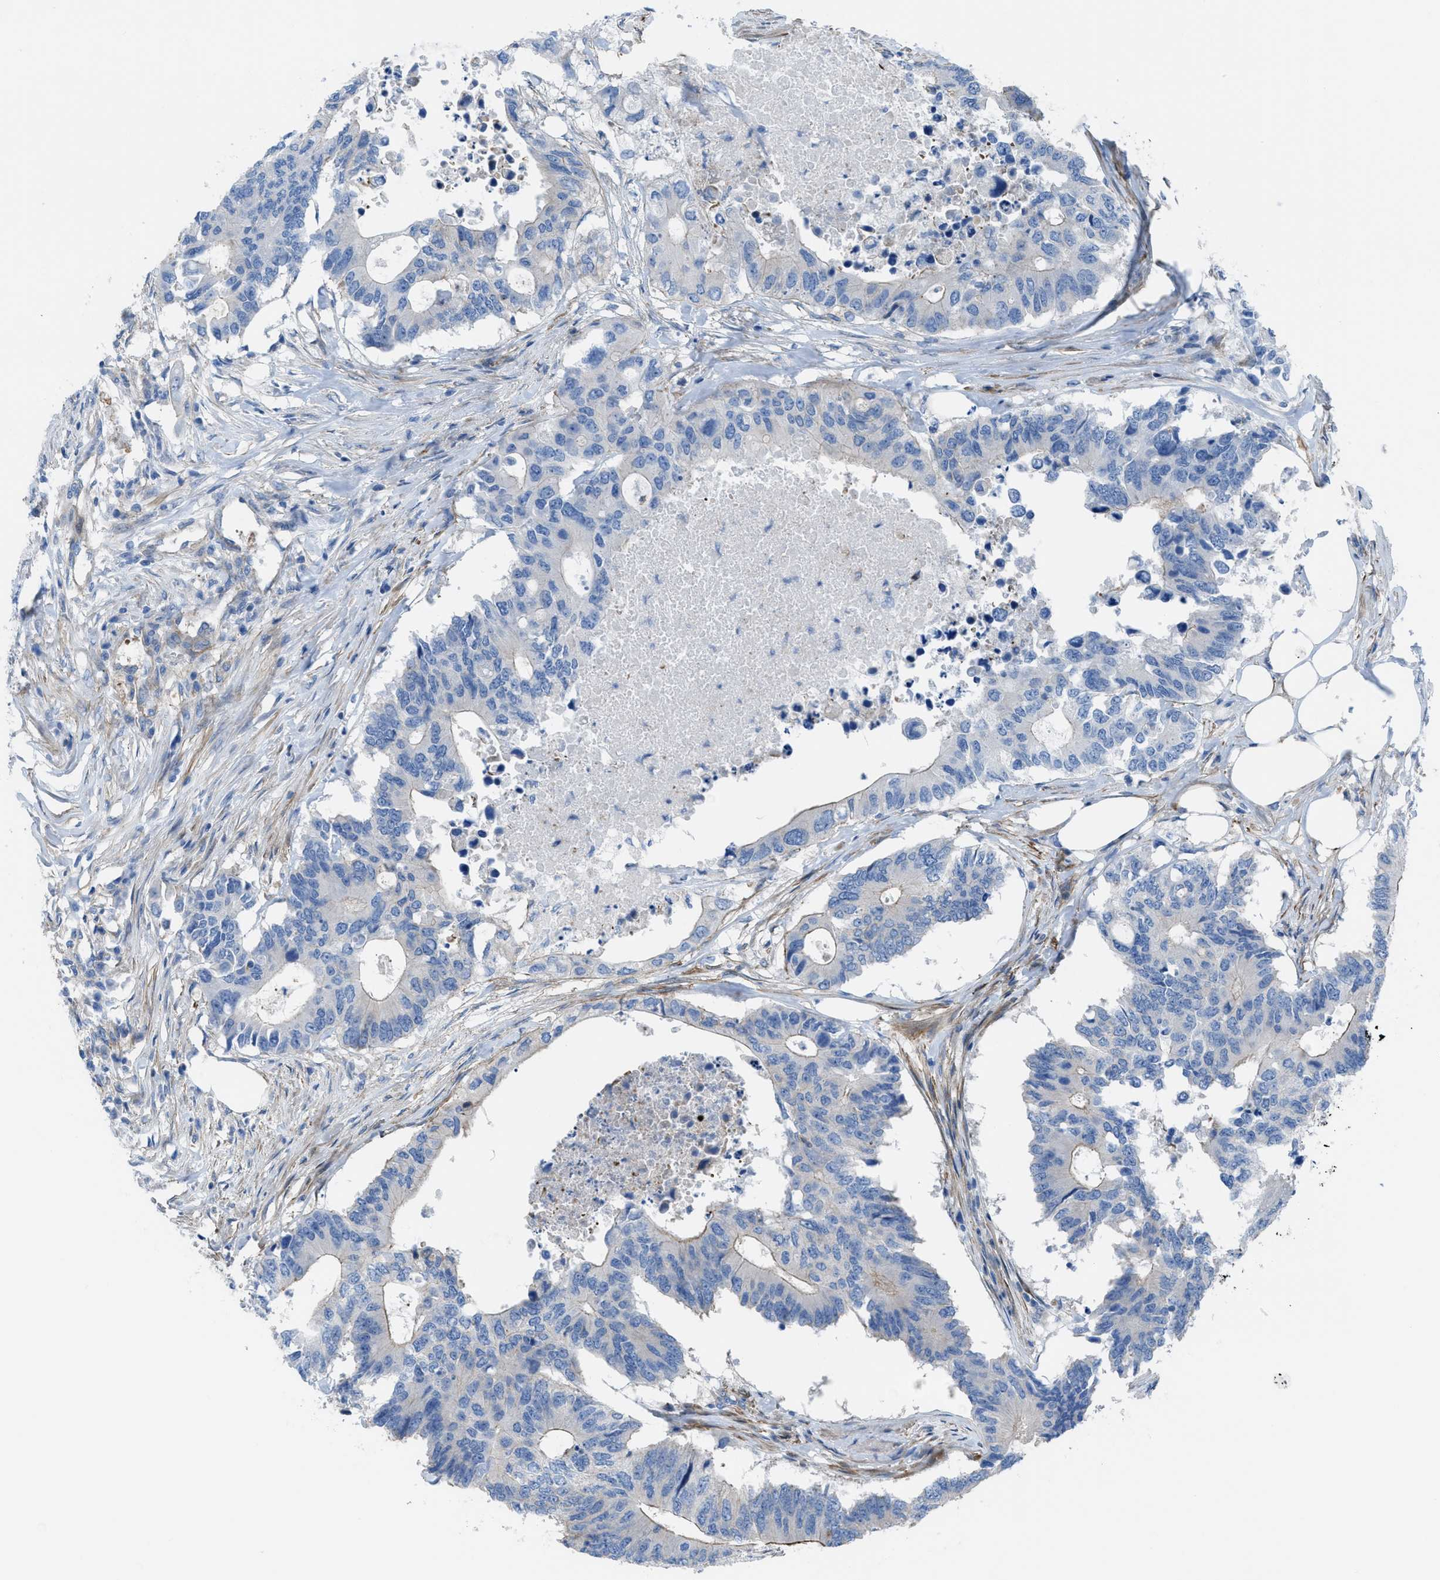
{"staining": {"intensity": "weak", "quantity": "<25%", "location": "cytoplasmic/membranous"}, "tissue": "colorectal cancer", "cell_type": "Tumor cells", "image_type": "cancer", "snomed": [{"axis": "morphology", "description": "Adenocarcinoma, NOS"}, {"axis": "topography", "description": "Colon"}], "caption": "Immunohistochemical staining of colorectal cancer (adenocarcinoma) displays no significant staining in tumor cells. Brightfield microscopy of IHC stained with DAB (brown) and hematoxylin (blue), captured at high magnification.", "gene": "KCNH7", "patient": {"sex": "male", "age": 71}}